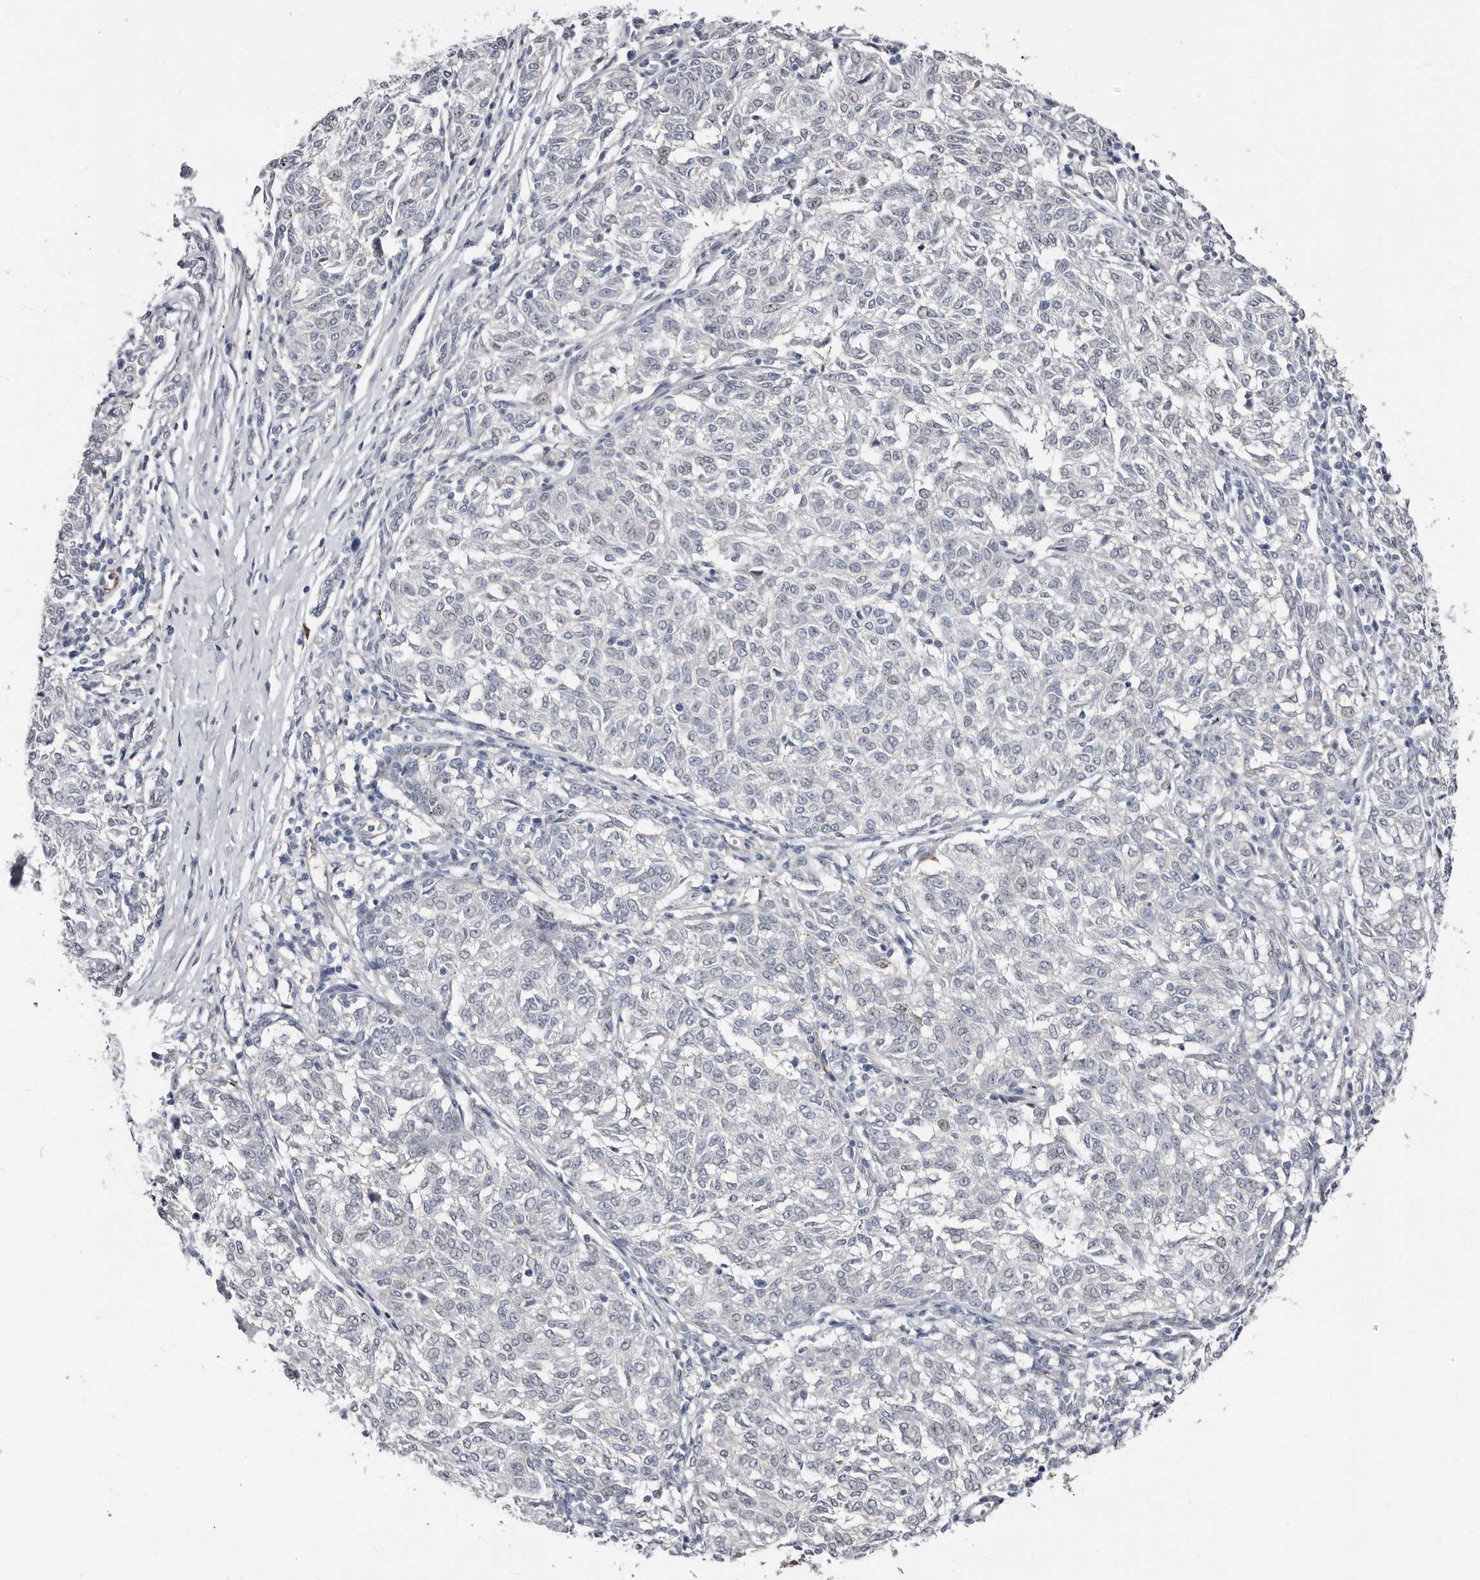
{"staining": {"intensity": "negative", "quantity": "none", "location": "none"}, "tissue": "melanoma", "cell_type": "Tumor cells", "image_type": "cancer", "snomed": [{"axis": "morphology", "description": "Malignant melanoma, NOS"}, {"axis": "topography", "description": "Skin"}], "caption": "Tumor cells are negative for brown protein staining in melanoma.", "gene": "ASRGL1", "patient": {"sex": "female", "age": 72}}